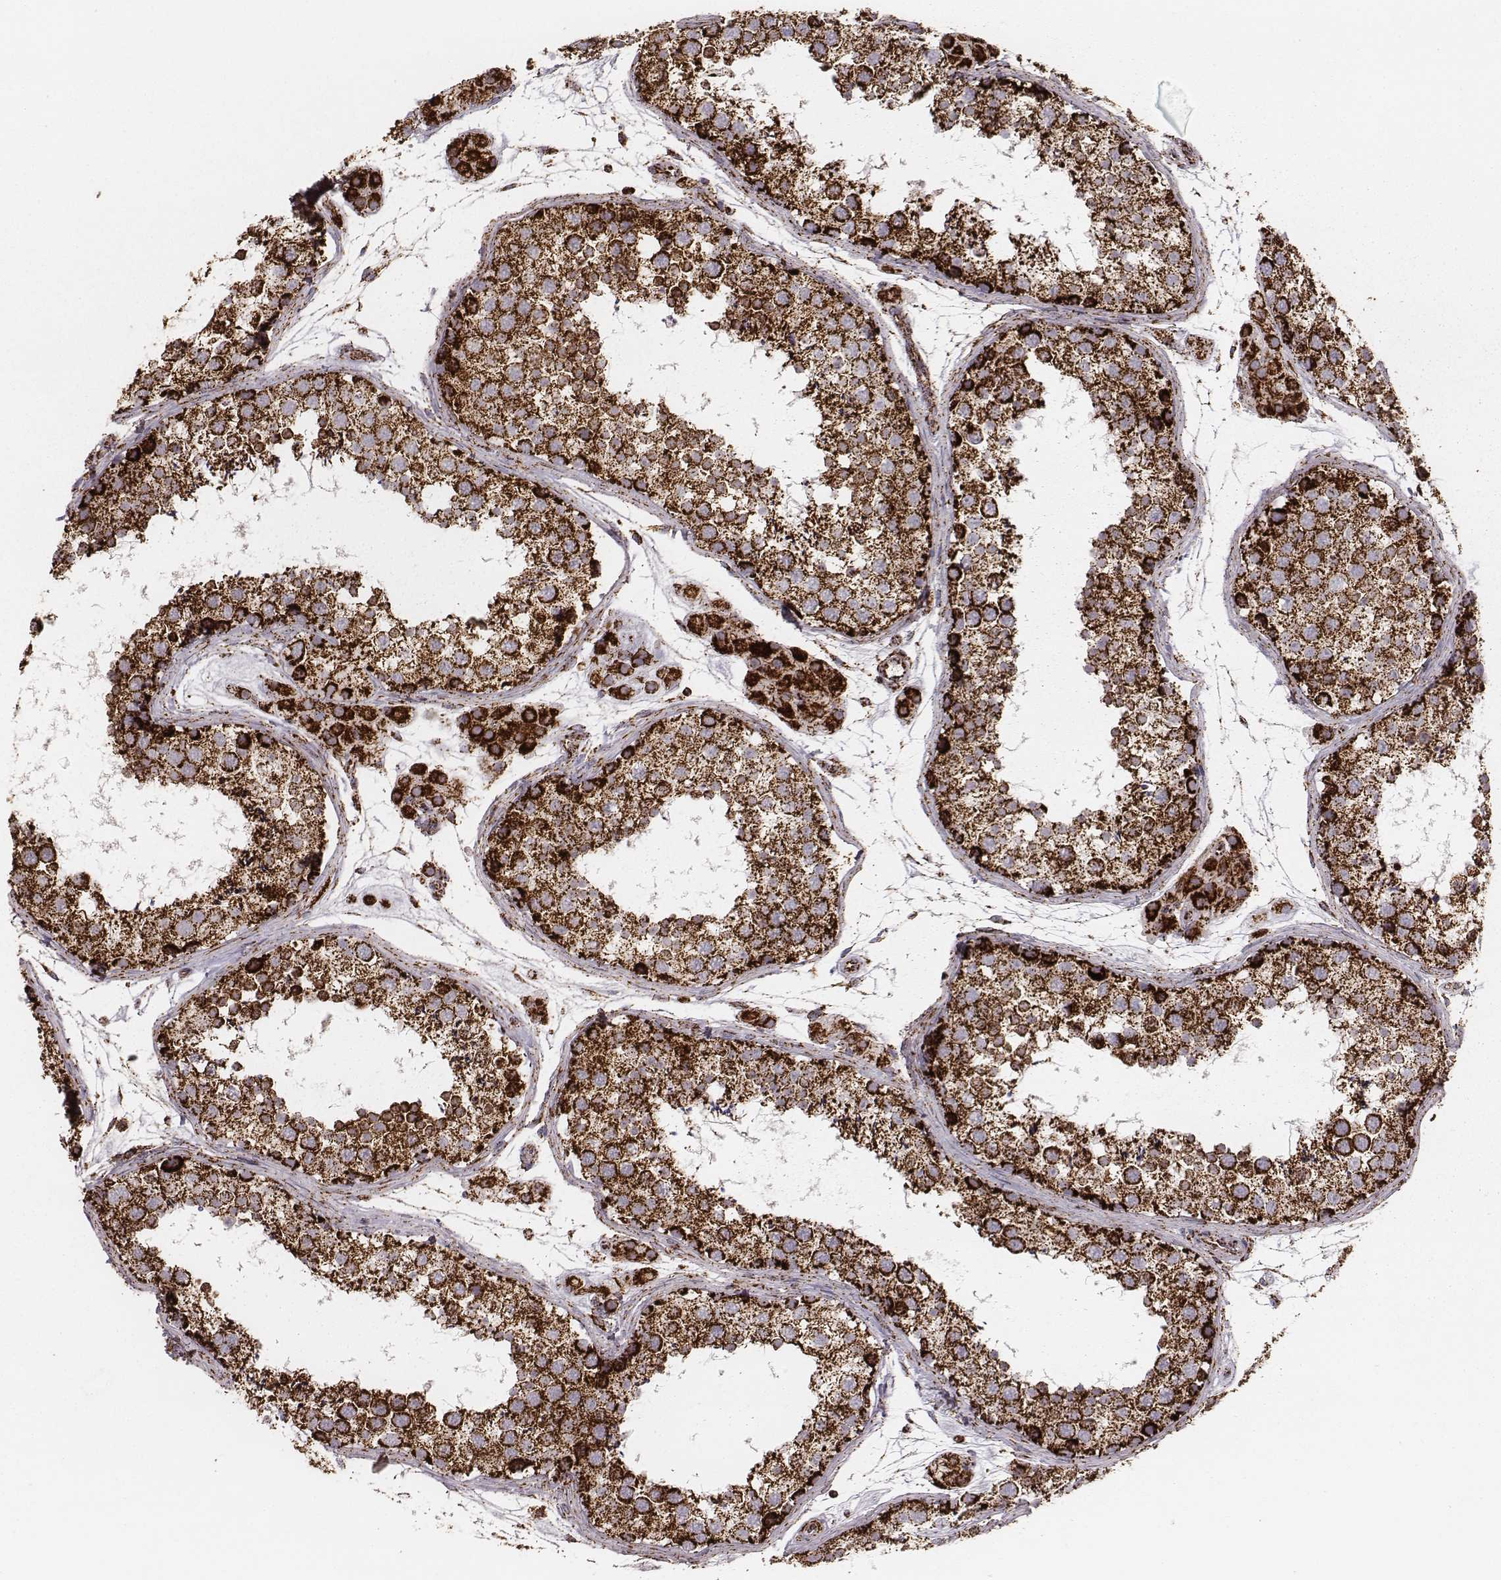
{"staining": {"intensity": "strong", "quantity": ">75%", "location": "cytoplasmic/membranous"}, "tissue": "testis", "cell_type": "Cells in seminiferous ducts", "image_type": "normal", "snomed": [{"axis": "morphology", "description": "Normal tissue, NOS"}, {"axis": "topography", "description": "Testis"}], "caption": "Immunohistochemistry (IHC) (DAB) staining of benign human testis shows strong cytoplasmic/membranous protein staining in about >75% of cells in seminiferous ducts.", "gene": "TUFM", "patient": {"sex": "male", "age": 41}}